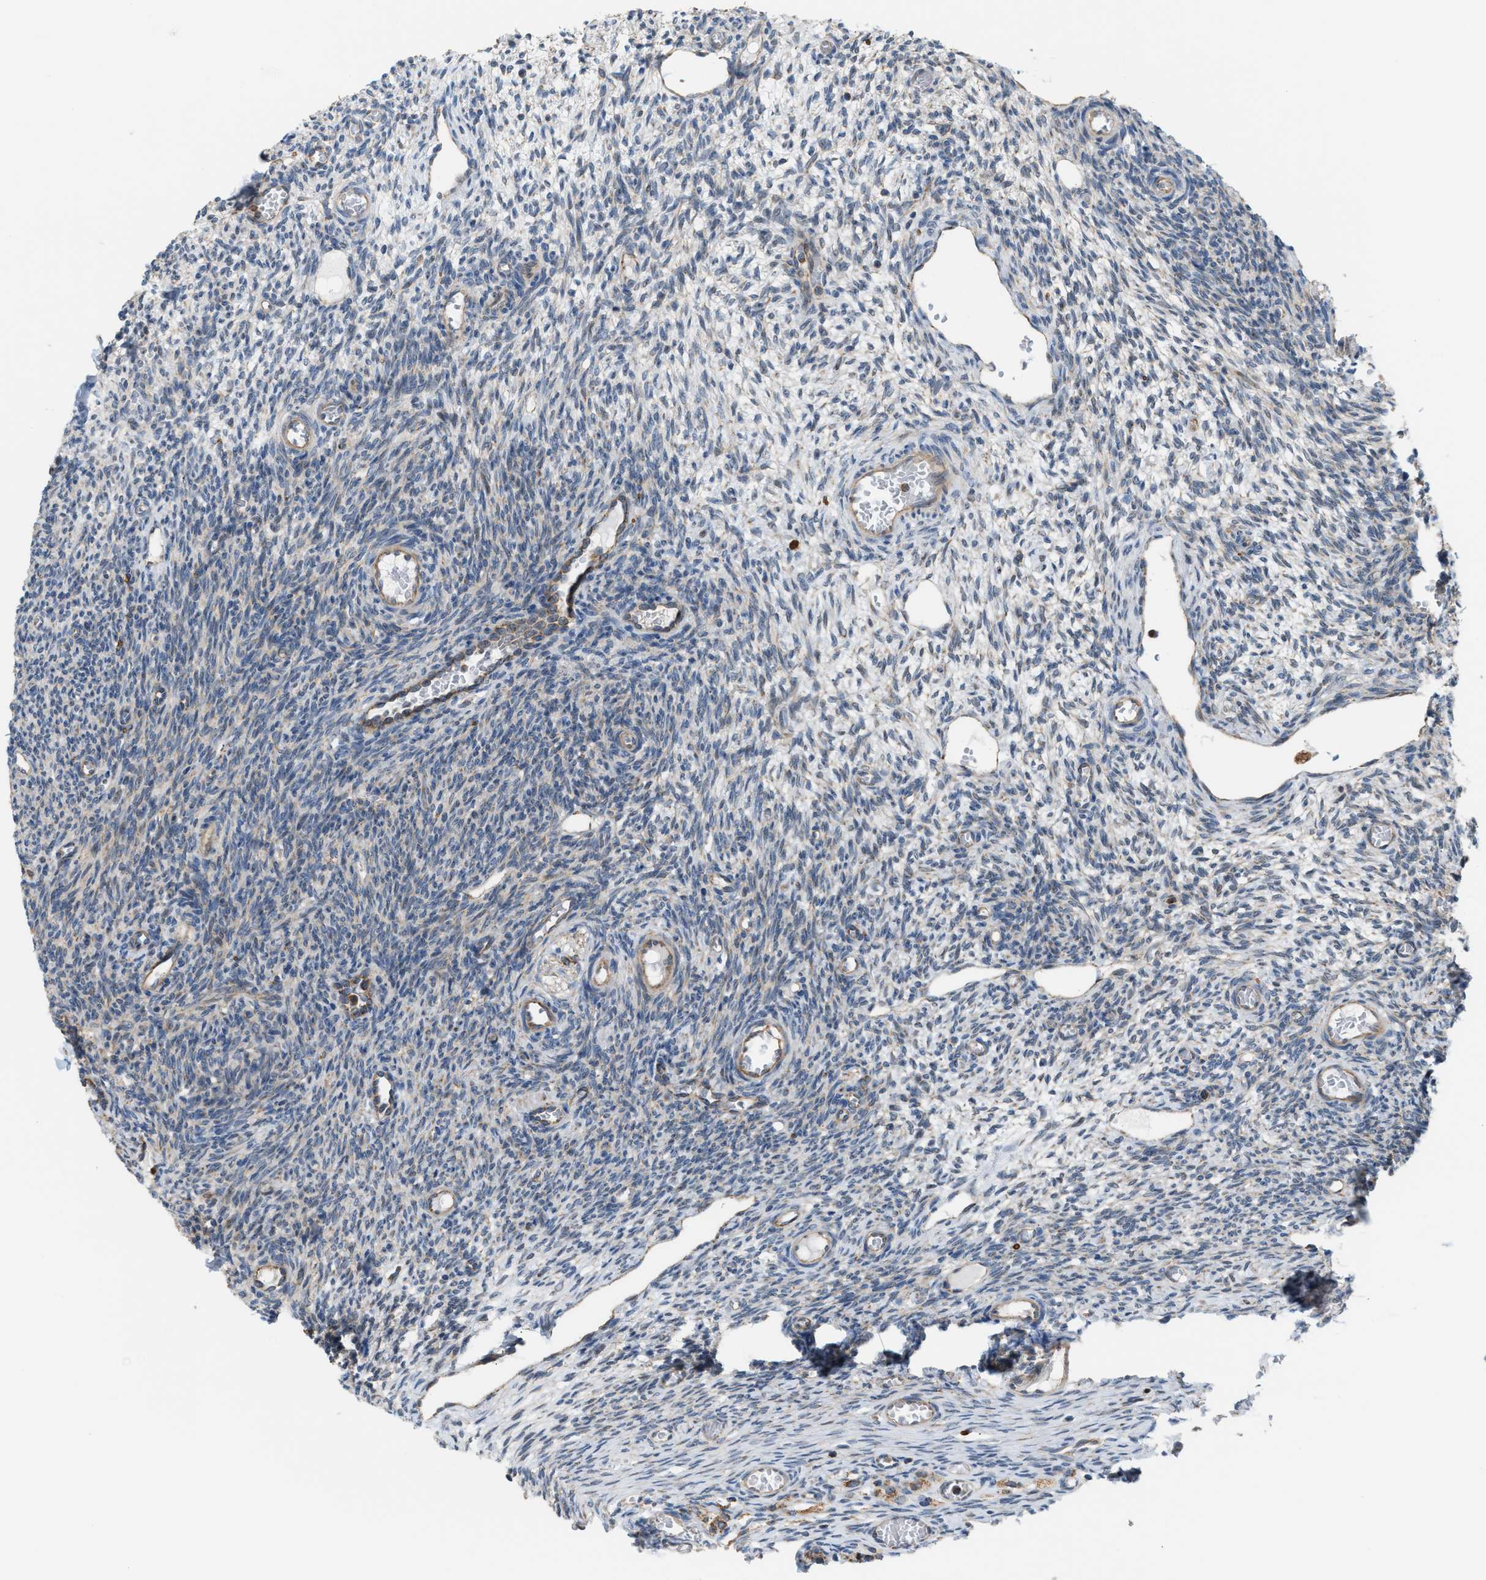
{"staining": {"intensity": "weak", "quantity": "<25%", "location": "cytoplasmic/membranous"}, "tissue": "ovary", "cell_type": "Ovarian stroma cells", "image_type": "normal", "snomed": [{"axis": "morphology", "description": "Normal tissue, NOS"}, {"axis": "topography", "description": "Ovary"}], "caption": "Human ovary stained for a protein using IHC displays no expression in ovarian stroma cells.", "gene": "PDCL", "patient": {"sex": "female", "age": 27}}